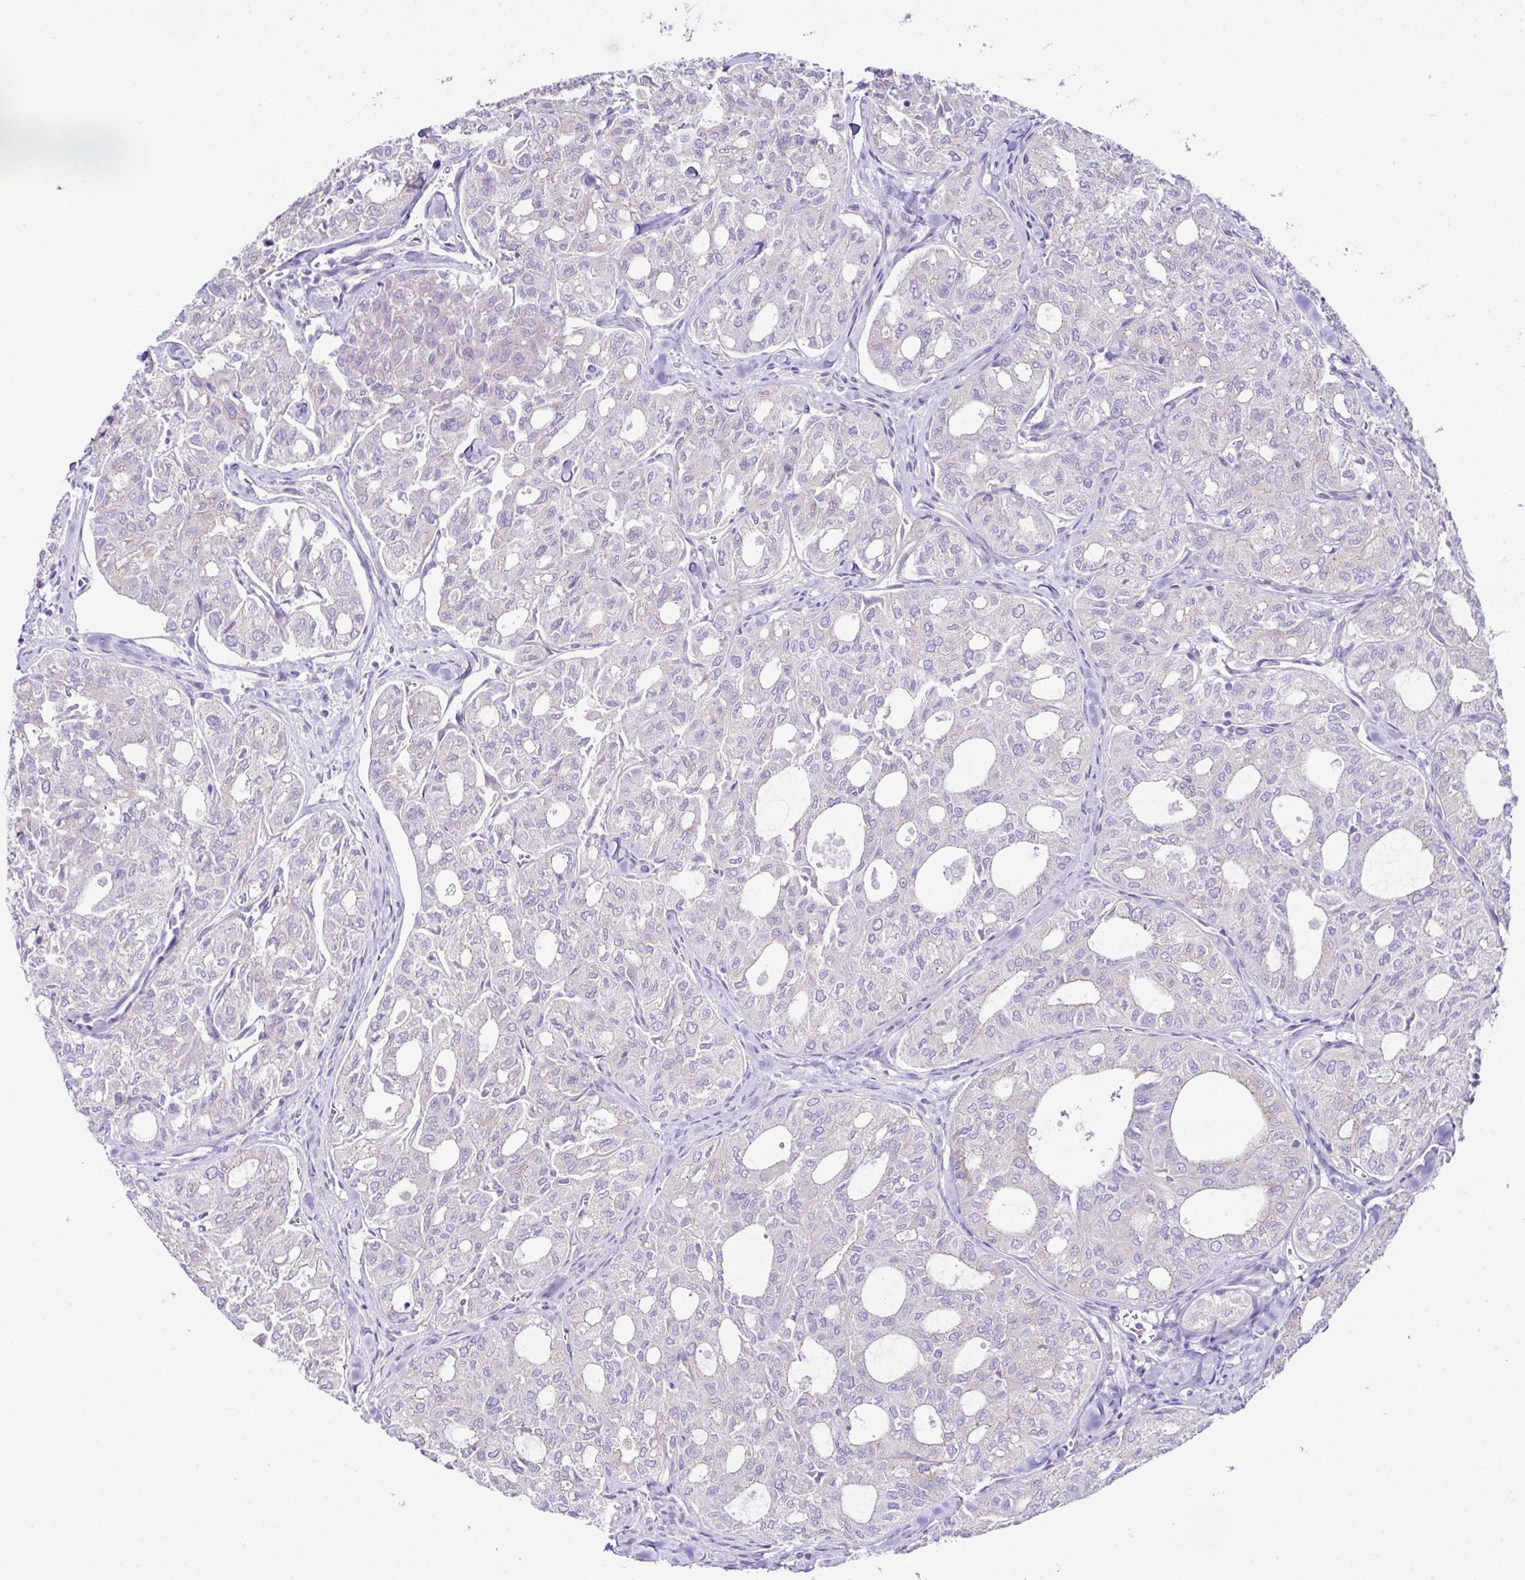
{"staining": {"intensity": "negative", "quantity": "none", "location": "none"}, "tissue": "thyroid cancer", "cell_type": "Tumor cells", "image_type": "cancer", "snomed": [{"axis": "morphology", "description": "Follicular adenoma carcinoma, NOS"}, {"axis": "topography", "description": "Thyroid gland"}], "caption": "Thyroid cancer was stained to show a protein in brown. There is no significant staining in tumor cells. Brightfield microscopy of immunohistochemistry (IHC) stained with DAB (brown) and hematoxylin (blue), captured at high magnification.", "gene": "OR4P4", "patient": {"sex": "male", "age": 75}}